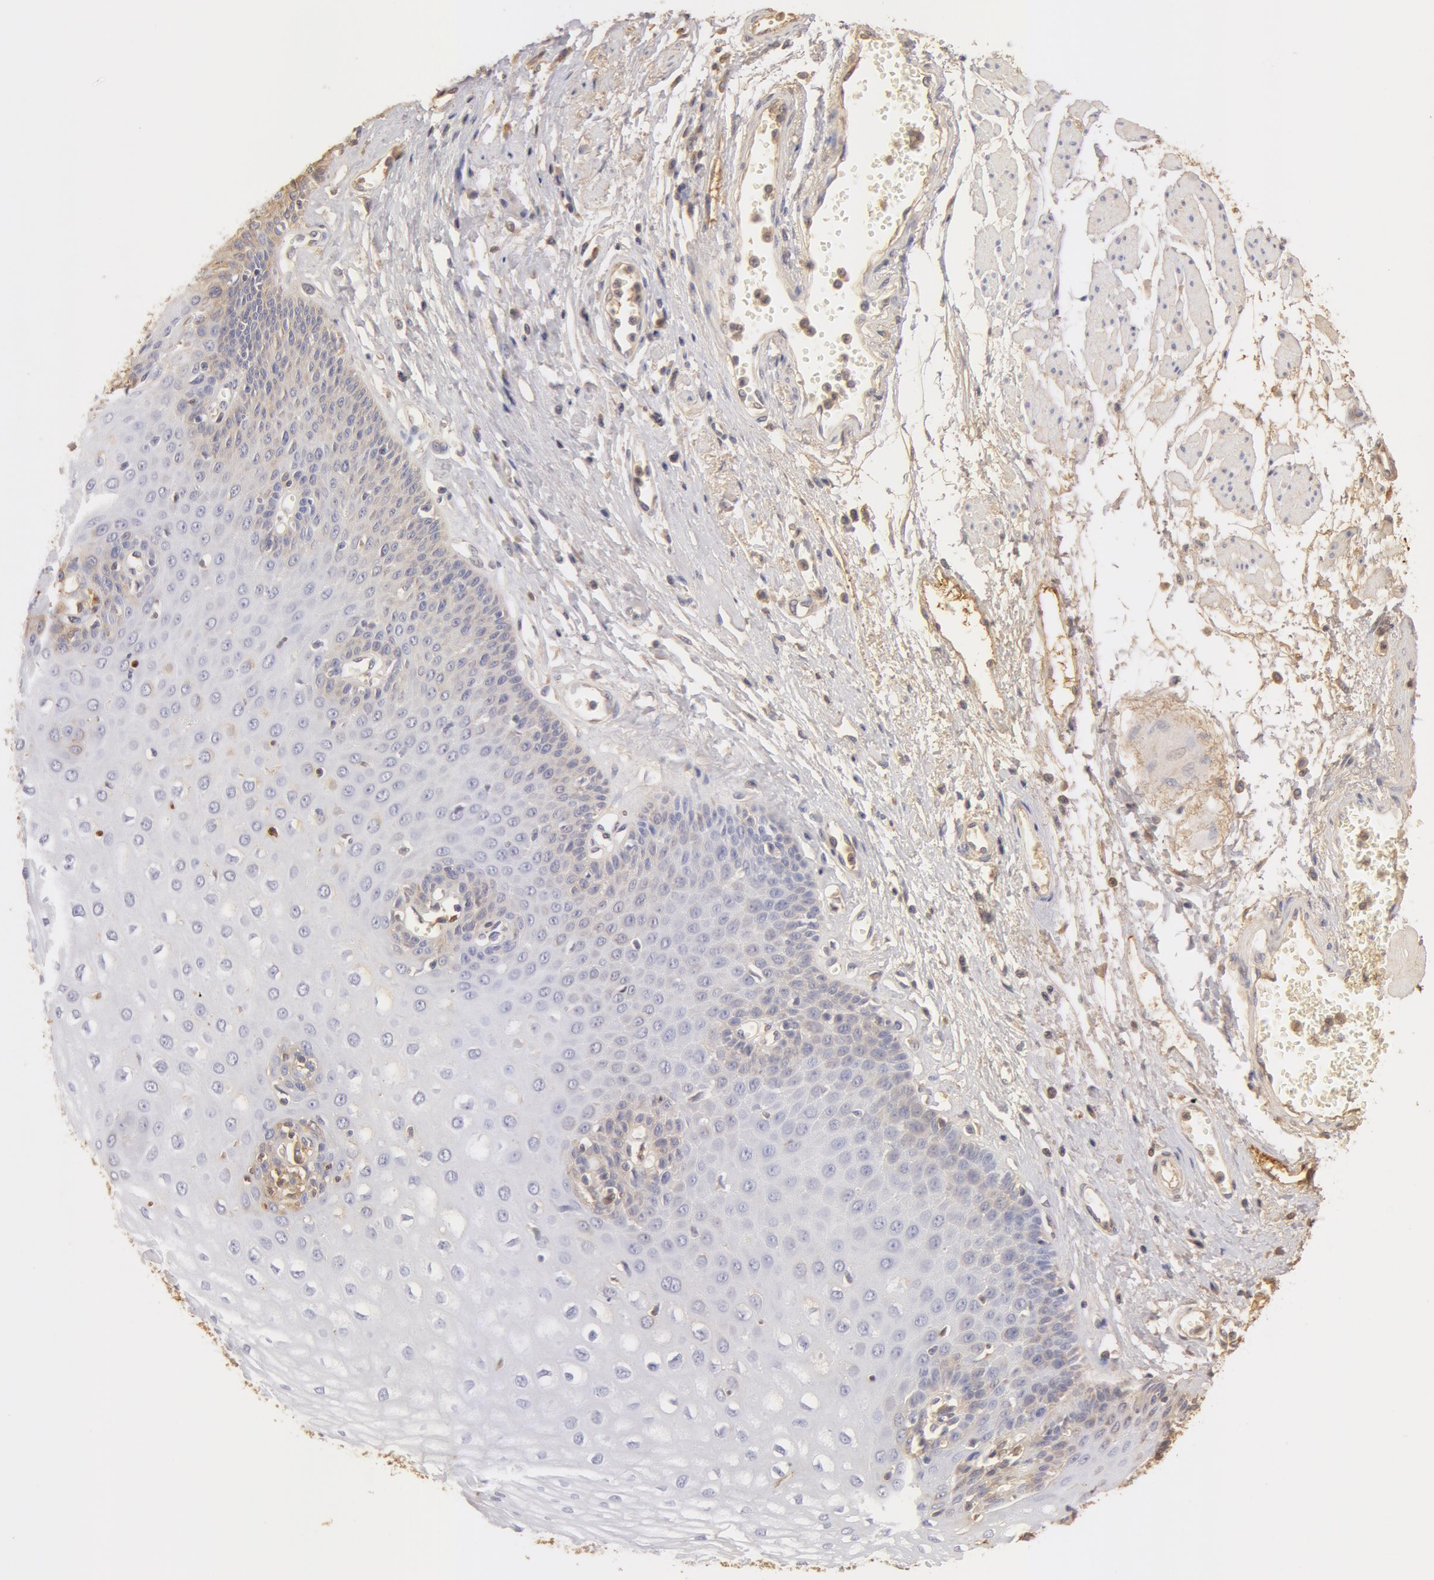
{"staining": {"intensity": "weak", "quantity": "<25%", "location": "cytoplasmic/membranous"}, "tissue": "esophagus", "cell_type": "Squamous epithelial cells", "image_type": "normal", "snomed": [{"axis": "morphology", "description": "Normal tissue, NOS"}, {"axis": "topography", "description": "Esophagus"}], "caption": "There is no significant staining in squamous epithelial cells of esophagus.", "gene": "TF", "patient": {"sex": "male", "age": 65}}